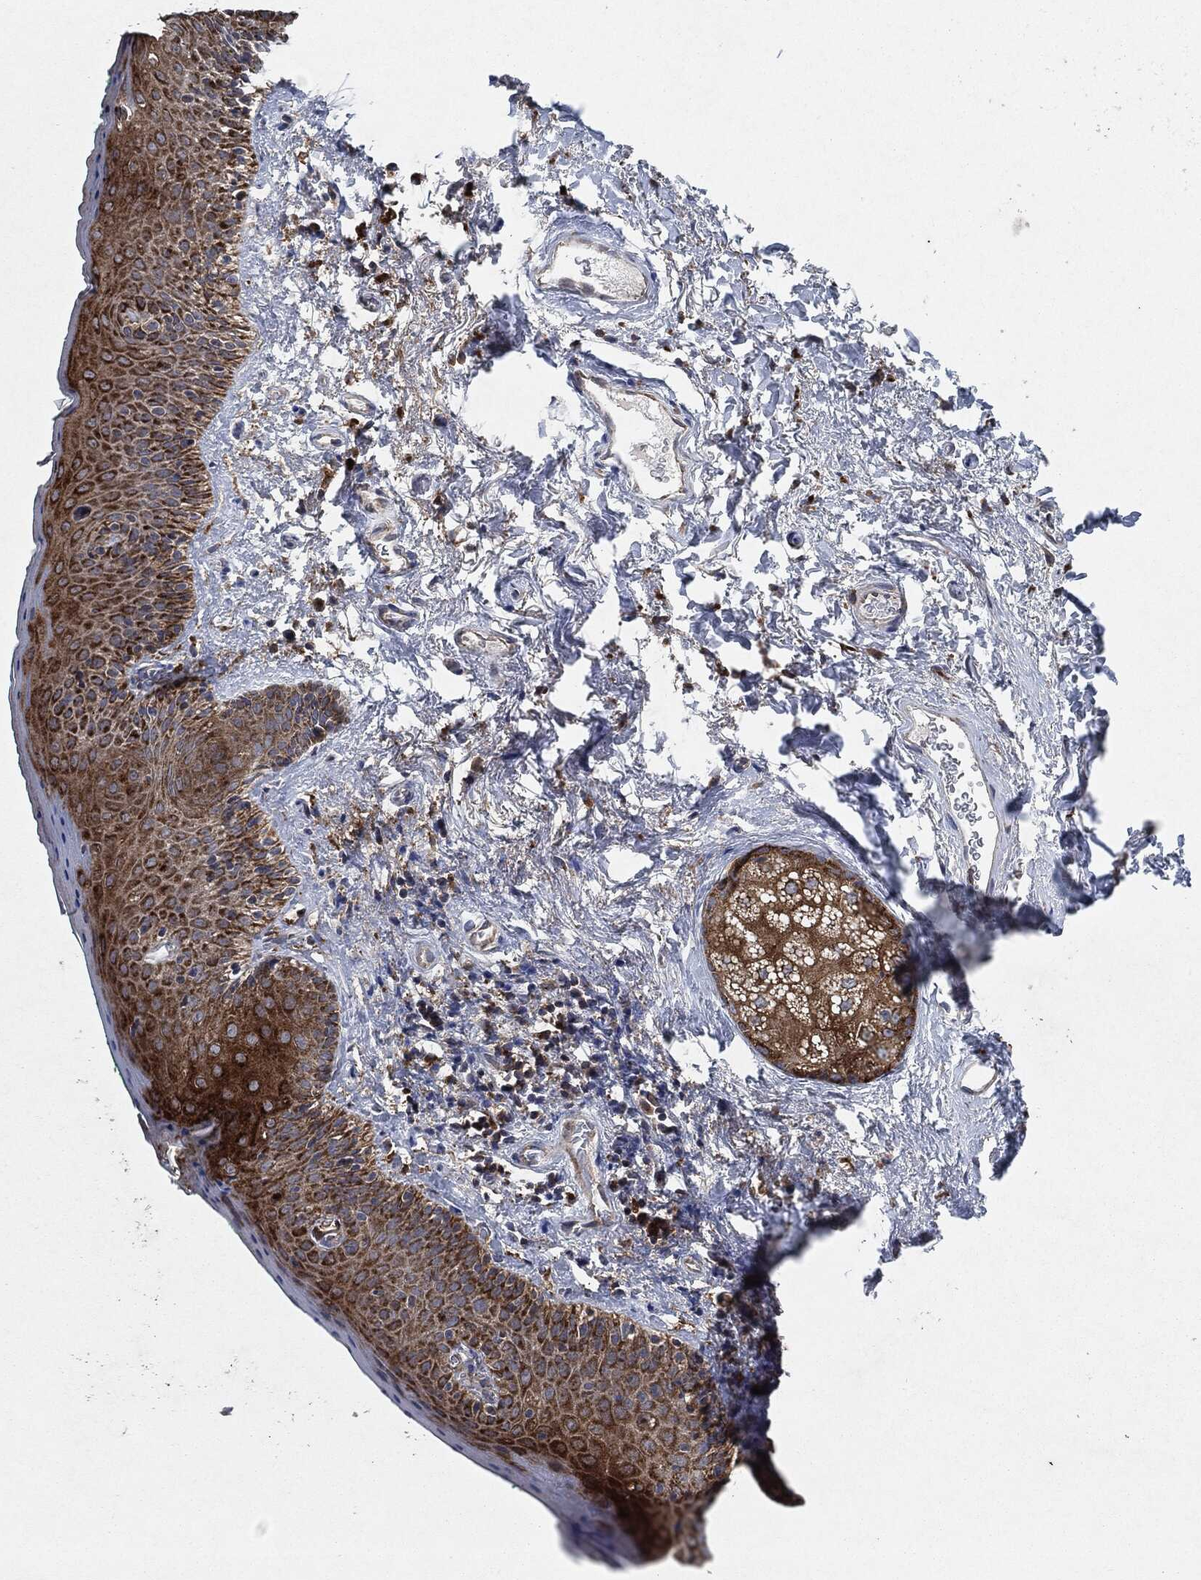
{"staining": {"intensity": "strong", "quantity": ">75%", "location": "cytoplasmic/membranous"}, "tissue": "vagina", "cell_type": "Squamous epithelial cells", "image_type": "normal", "snomed": [{"axis": "morphology", "description": "Normal tissue, NOS"}, {"axis": "topography", "description": "Vagina"}], "caption": "A high-resolution histopathology image shows immunohistochemistry (IHC) staining of unremarkable vagina, which exhibits strong cytoplasmic/membranous expression in about >75% of squamous epithelial cells.", "gene": "SLC31A2", "patient": {"sex": "female", "age": 66}}